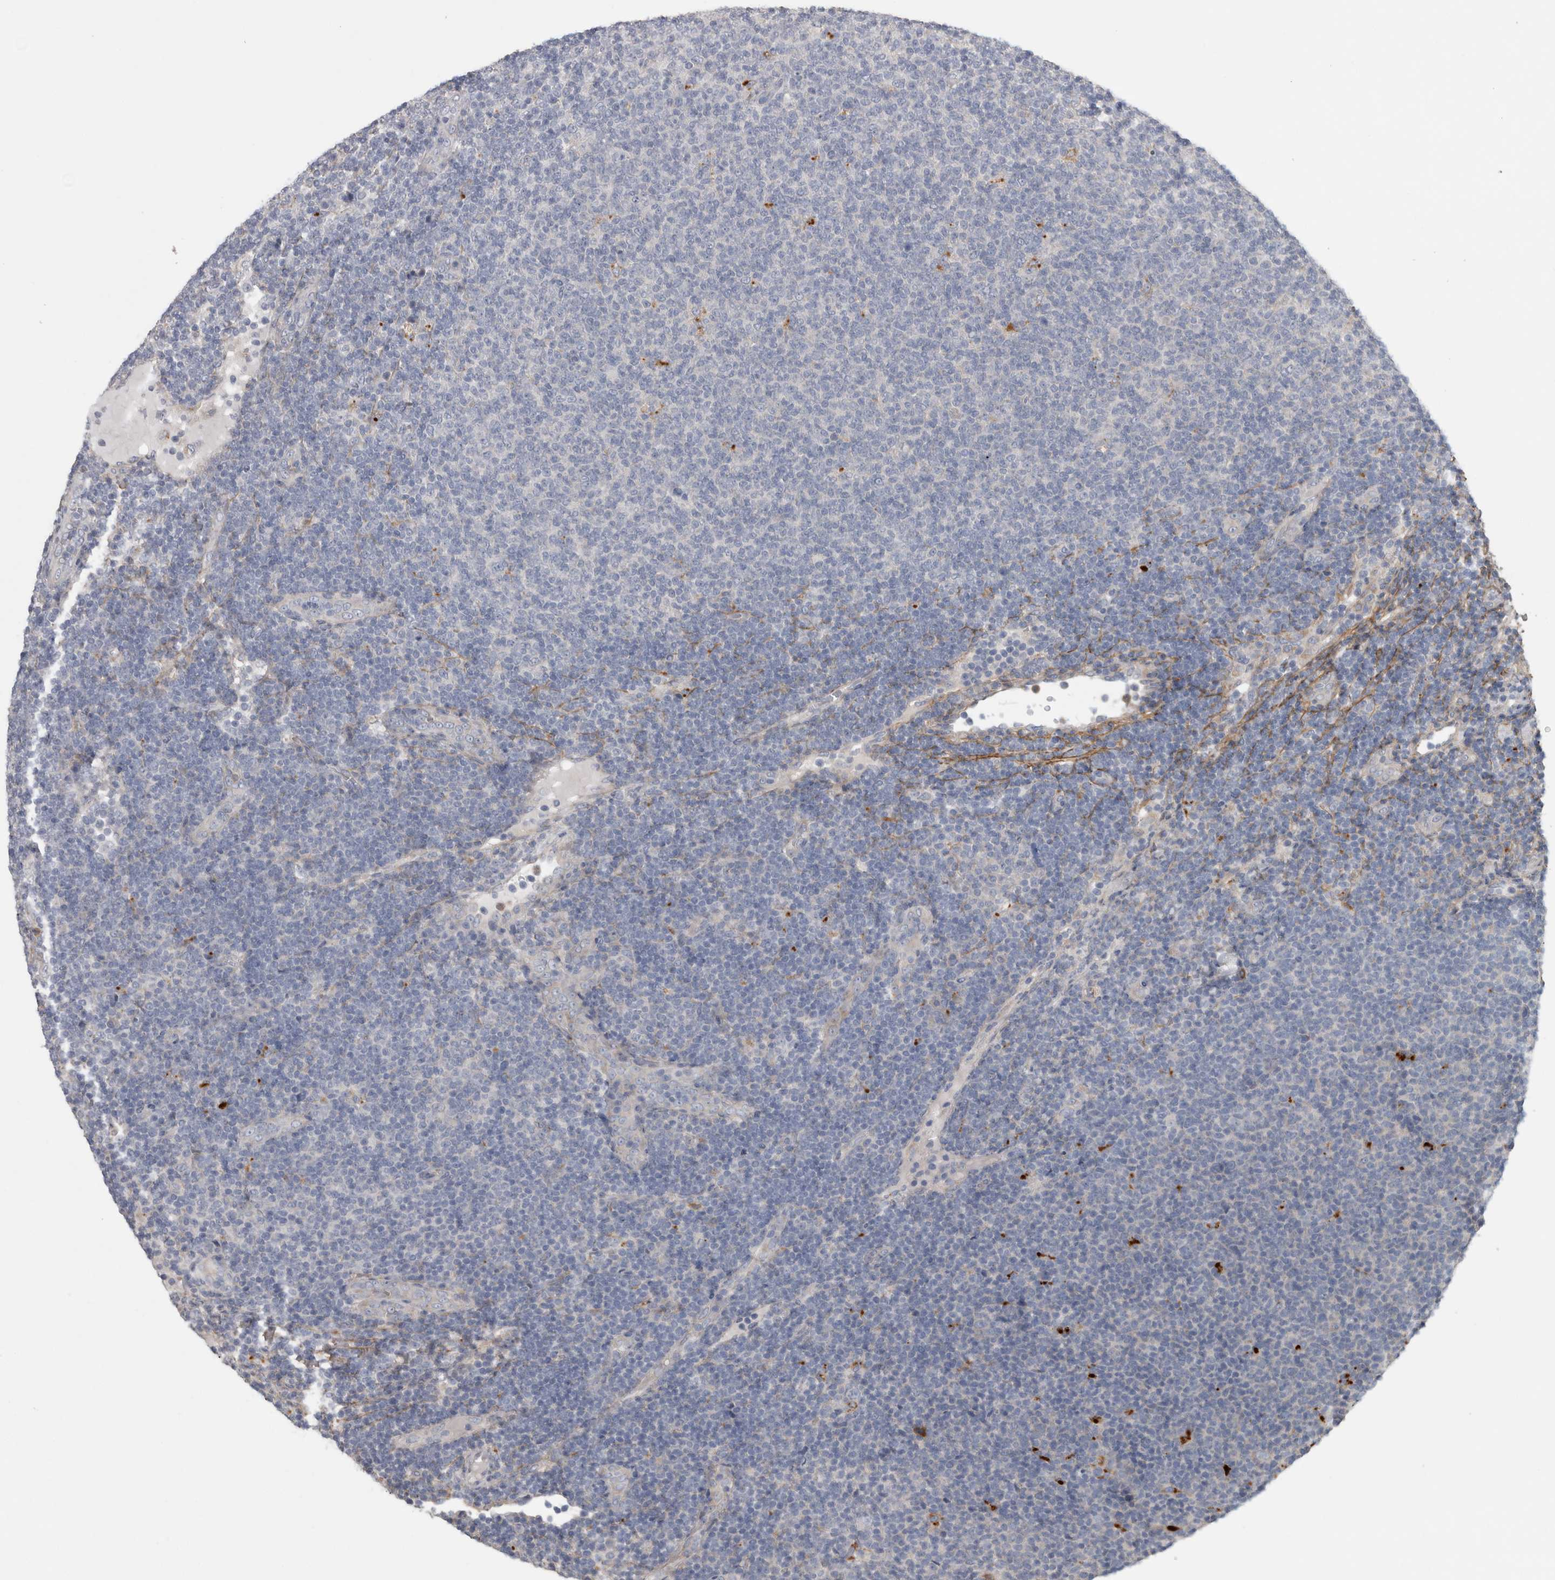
{"staining": {"intensity": "negative", "quantity": "none", "location": "none"}, "tissue": "lymphoma", "cell_type": "Tumor cells", "image_type": "cancer", "snomed": [{"axis": "morphology", "description": "Malignant lymphoma, non-Hodgkin's type, Low grade"}, {"axis": "topography", "description": "Lymph node"}], "caption": "Micrograph shows no significant protein expression in tumor cells of lymphoma.", "gene": "ATXN2", "patient": {"sex": "male", "age": 66}}